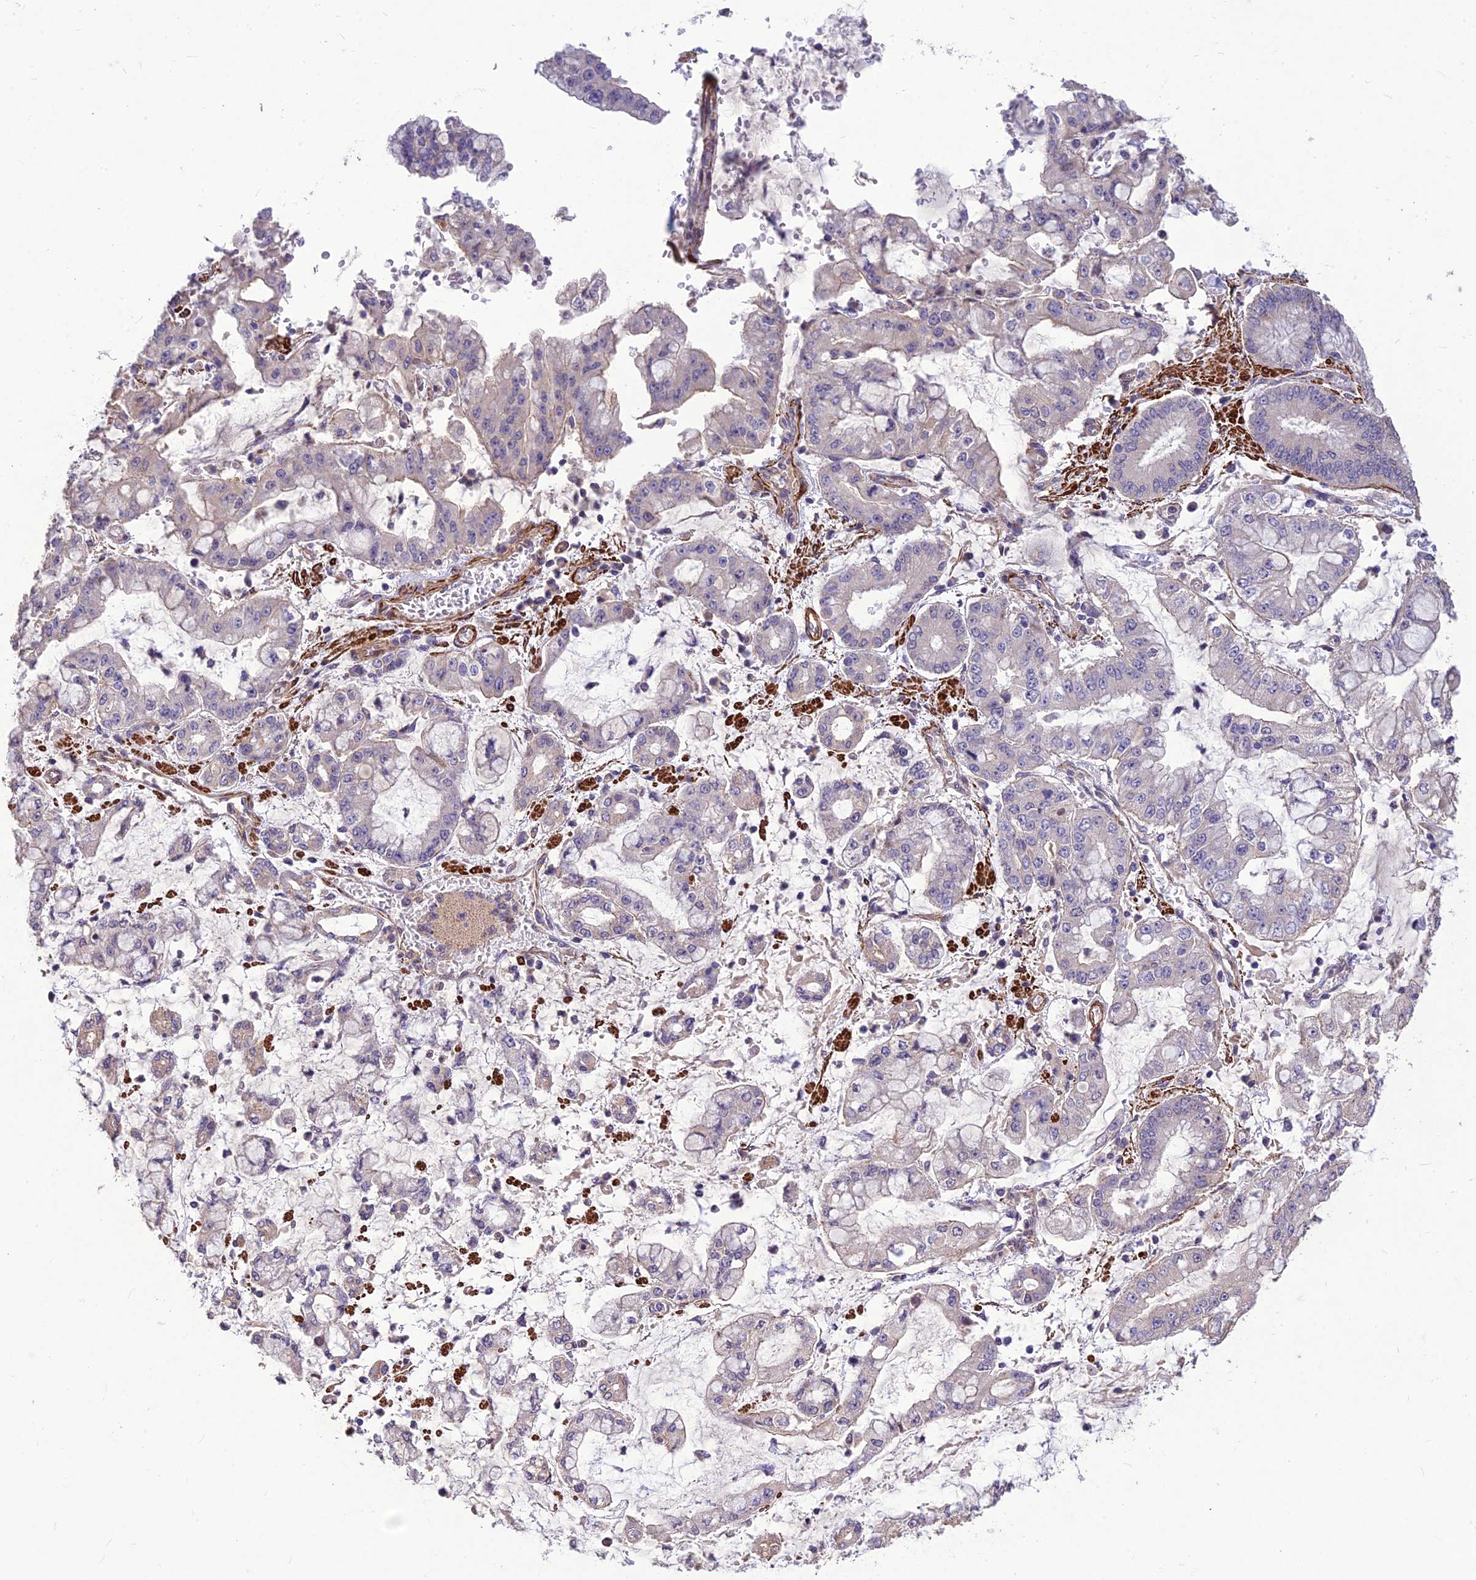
{"staining": {"intensity": "negative", "quantity": "none", "location": "none"}, "tissue": "stomach cancer", "cell_type": "Tumor cells", "image_type": "cancer", "snomed": [{"axis": "morphology", "description": "Adenocarcinoma, NOS"}, {"axis": "topography", "description": "Stomach"}], "caption": "Histopathology image shows no protein positivity in tumor cells of stomach cancer tissue.", "gene": "CLUH", "patient": {"sex": "male", "age": 76}}